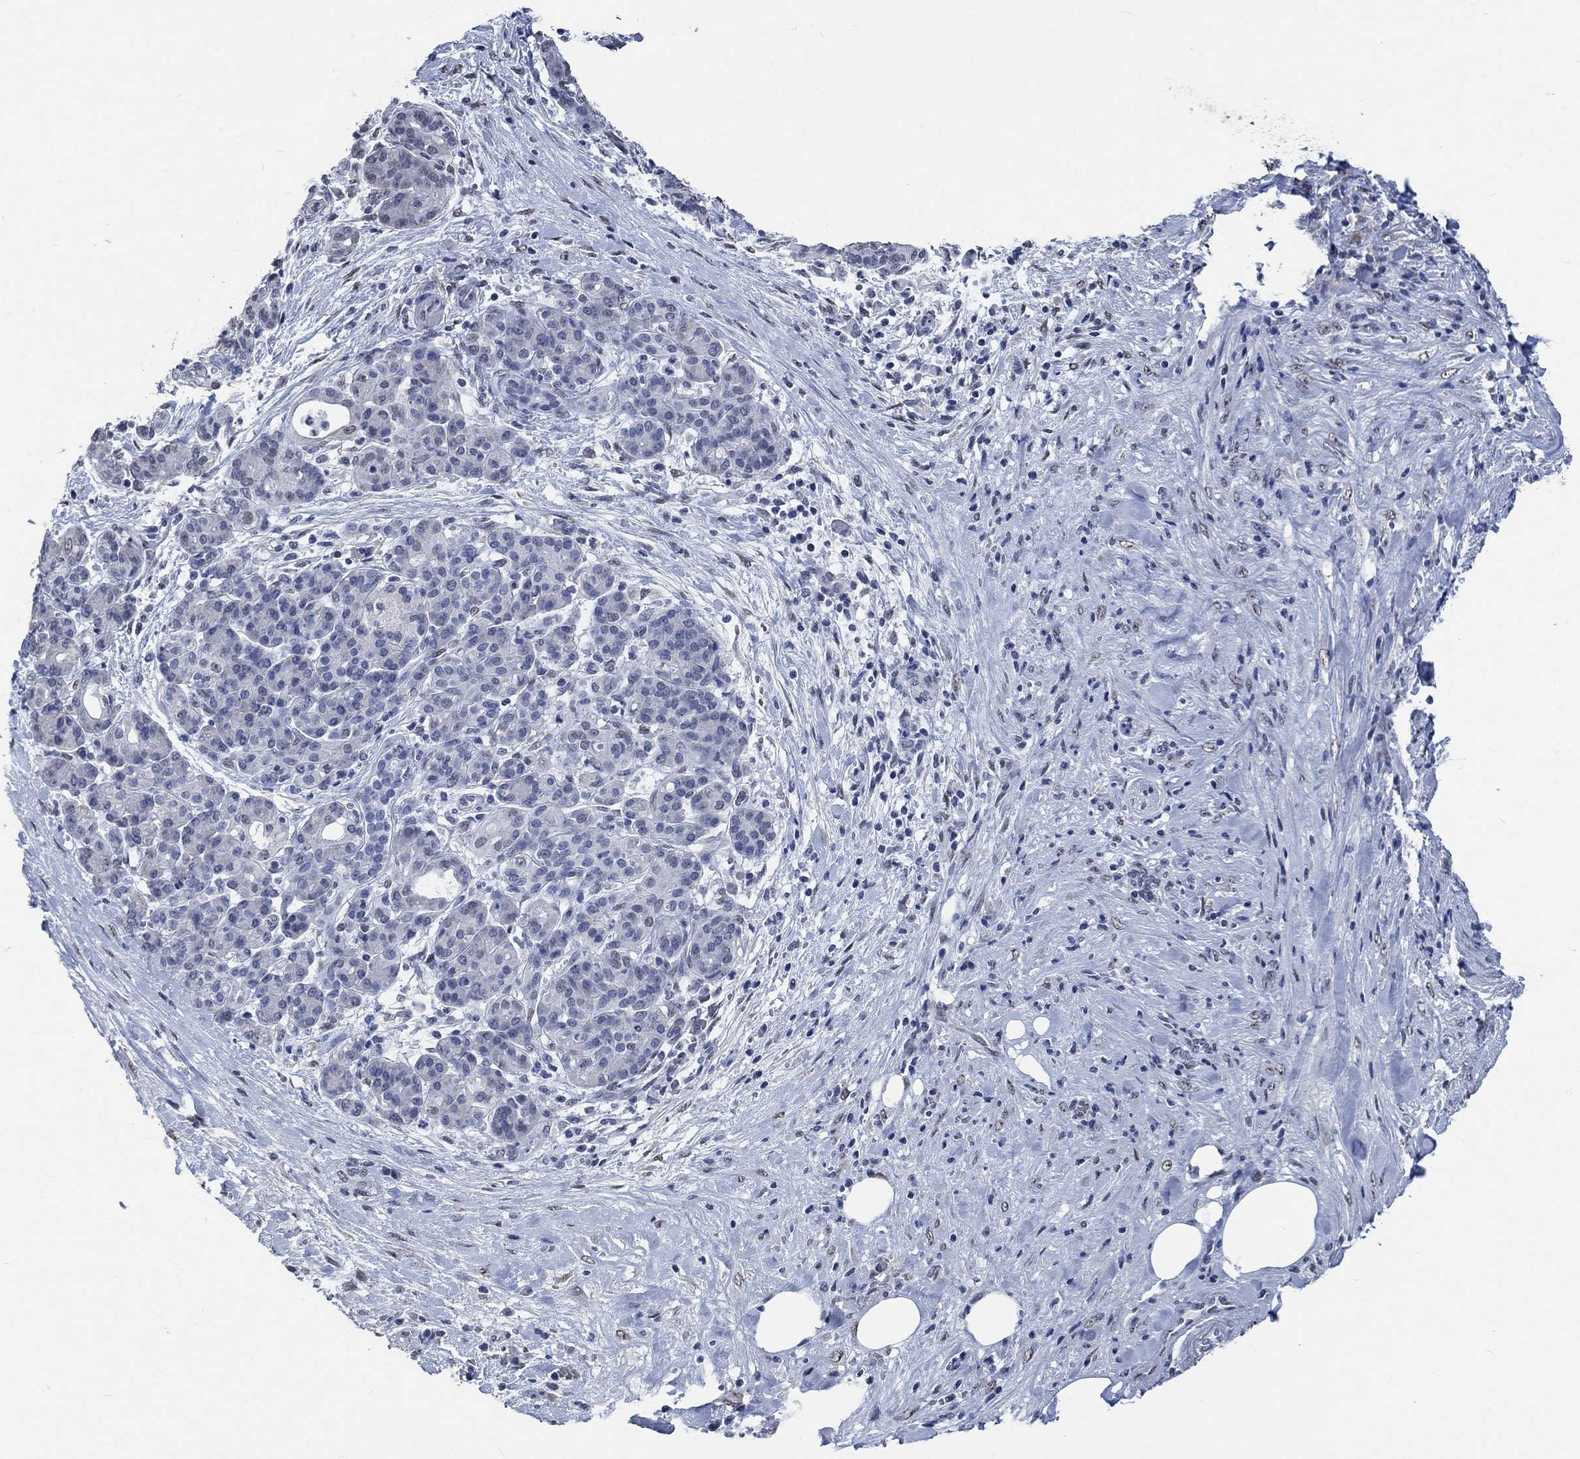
{"staining": {"intensity": "negative", "quantity": "none", "location": "none"}, "tissue": "pancreatic cancer", "cell_type": "Tumor cells", "image_type": "cancer", "snomed": [{"axis": "morphology", "description": "Adenocarcinoma, NOS"}, {"axis": "topography", "description": "Pancreas"}], "caption": "Tumor cells are negative for protein expression in human pancreatic cancer. (DAB immunohistochemistry (IHC) with hematoxylin counter stain).", "gene": "OBSCN", "patient": {"sex": "male", "age": 44}}